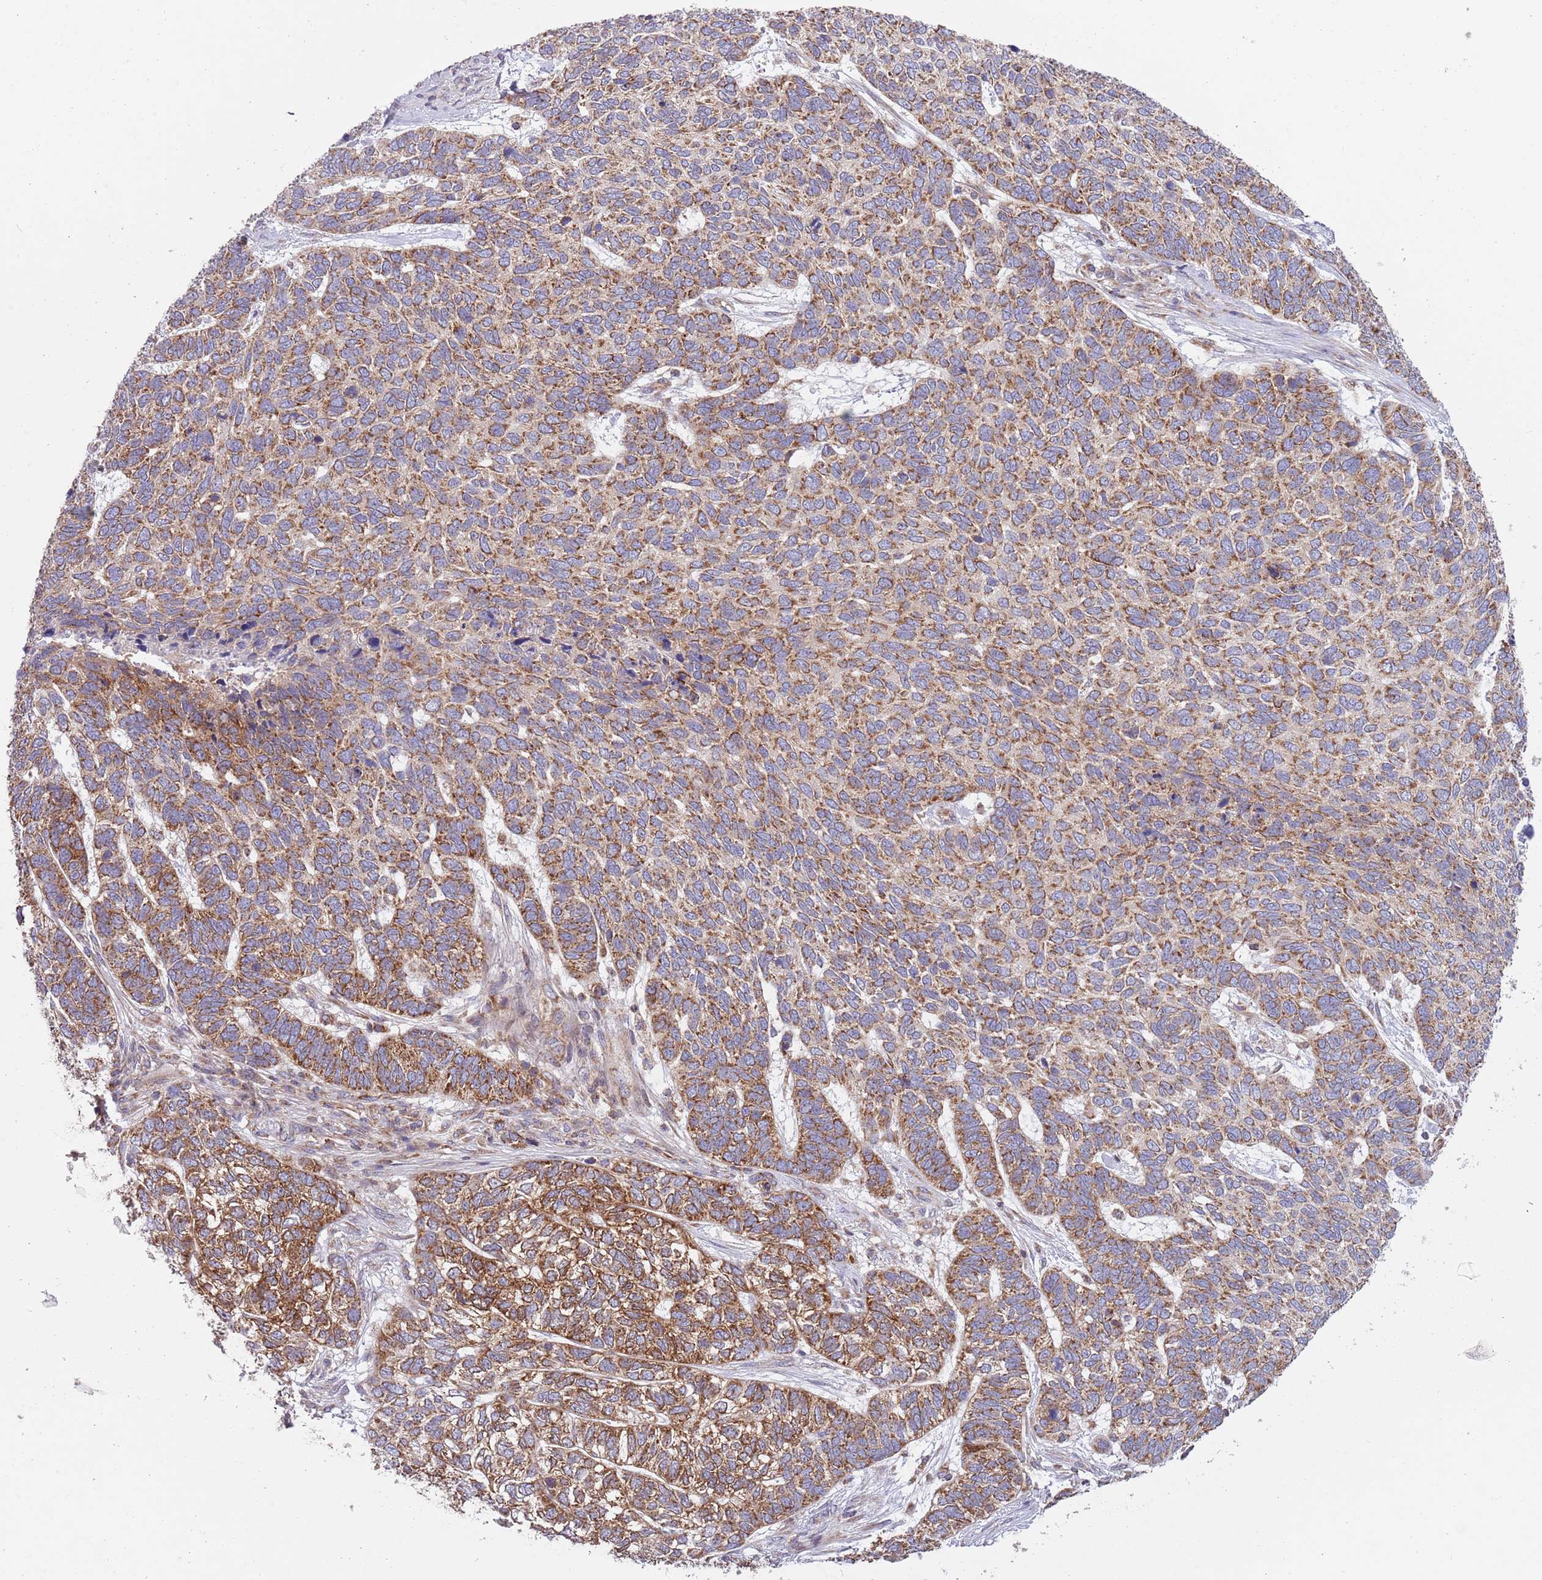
{"staining": {"intensity": "moderate", "quantity": ">75%", "location": "cytoplasmic/membranous"}, "tissue": "skin cancer", "cell_type": "Tumor cells", "image_type": "cancer", "snomed": [{"axis": "morphology", "description": "Basal cell carcinoma"}, {"axis": "topography", "description": "Skin"}], "caption": "Immunohistochemistry (DAB (3,3'-diaminobenzidine)) staining of skin cancer (basal cell carcinoma) exhibits moderate cytoplasmic/membranous protein staining in about >75% of tumor cells.", "gene": "IRS4", "patient": {"sex": "female", "age": 65}}